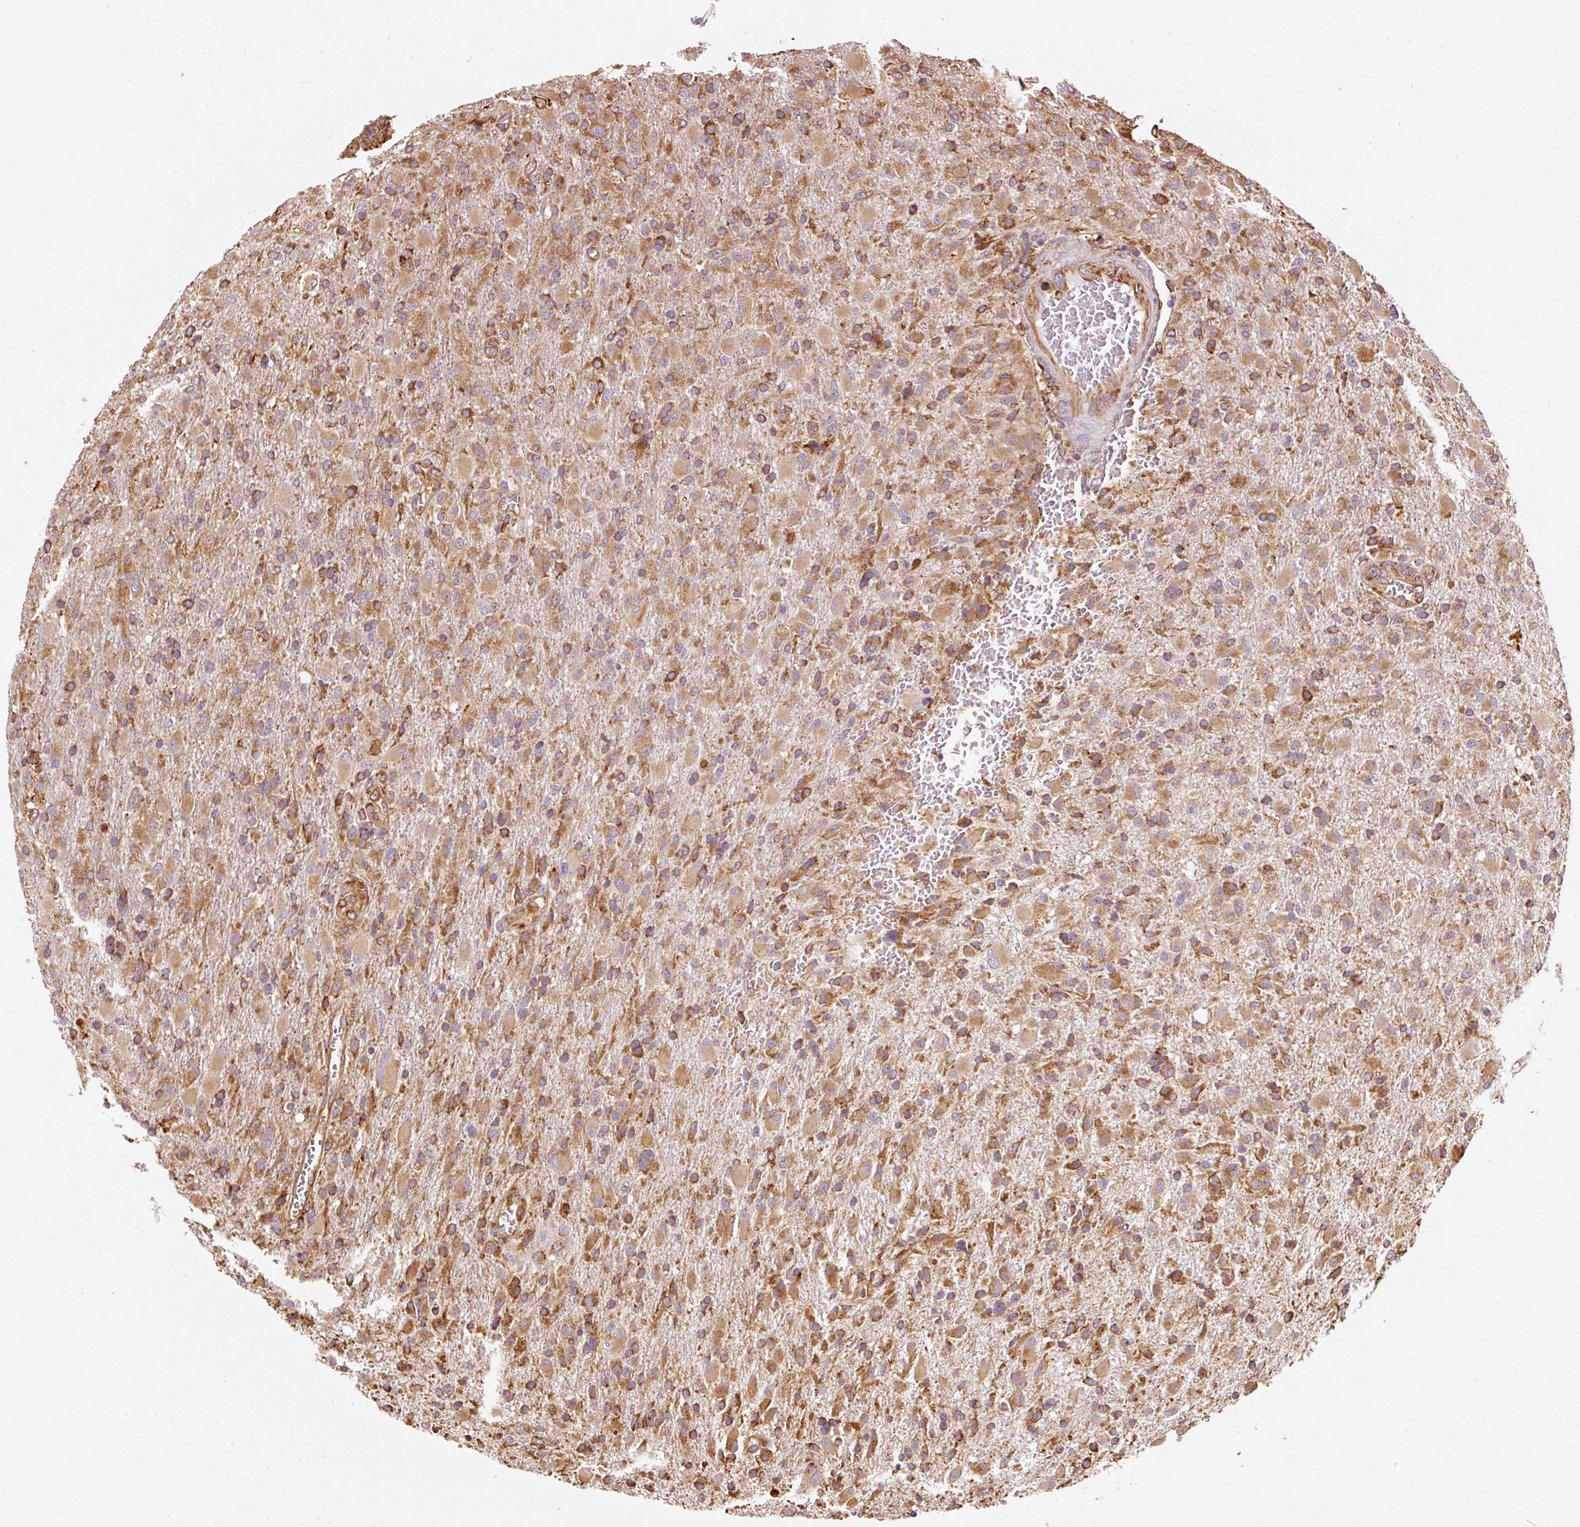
{"staining": {"intensity": "moderate", "quantity": ">75%", "location": "cytoplasmic/membranous"}, "tissue": "glioma", "cell_type": "Tumor cells", "image_type": "cancer", "snomed": [{"axis": "morphology", "description": "Glioma, malignant, Low grade"}, {"axis": "topography", "description": "Brain"}], "caption": "Glioma tissue exhibits moderate cytoplasmic/membranous positivity in approximately >75% of tumor cells, visualized by immunohistochemistry.", "gene": "KLC1", "patient": {"sex": "male", "age": 65}}